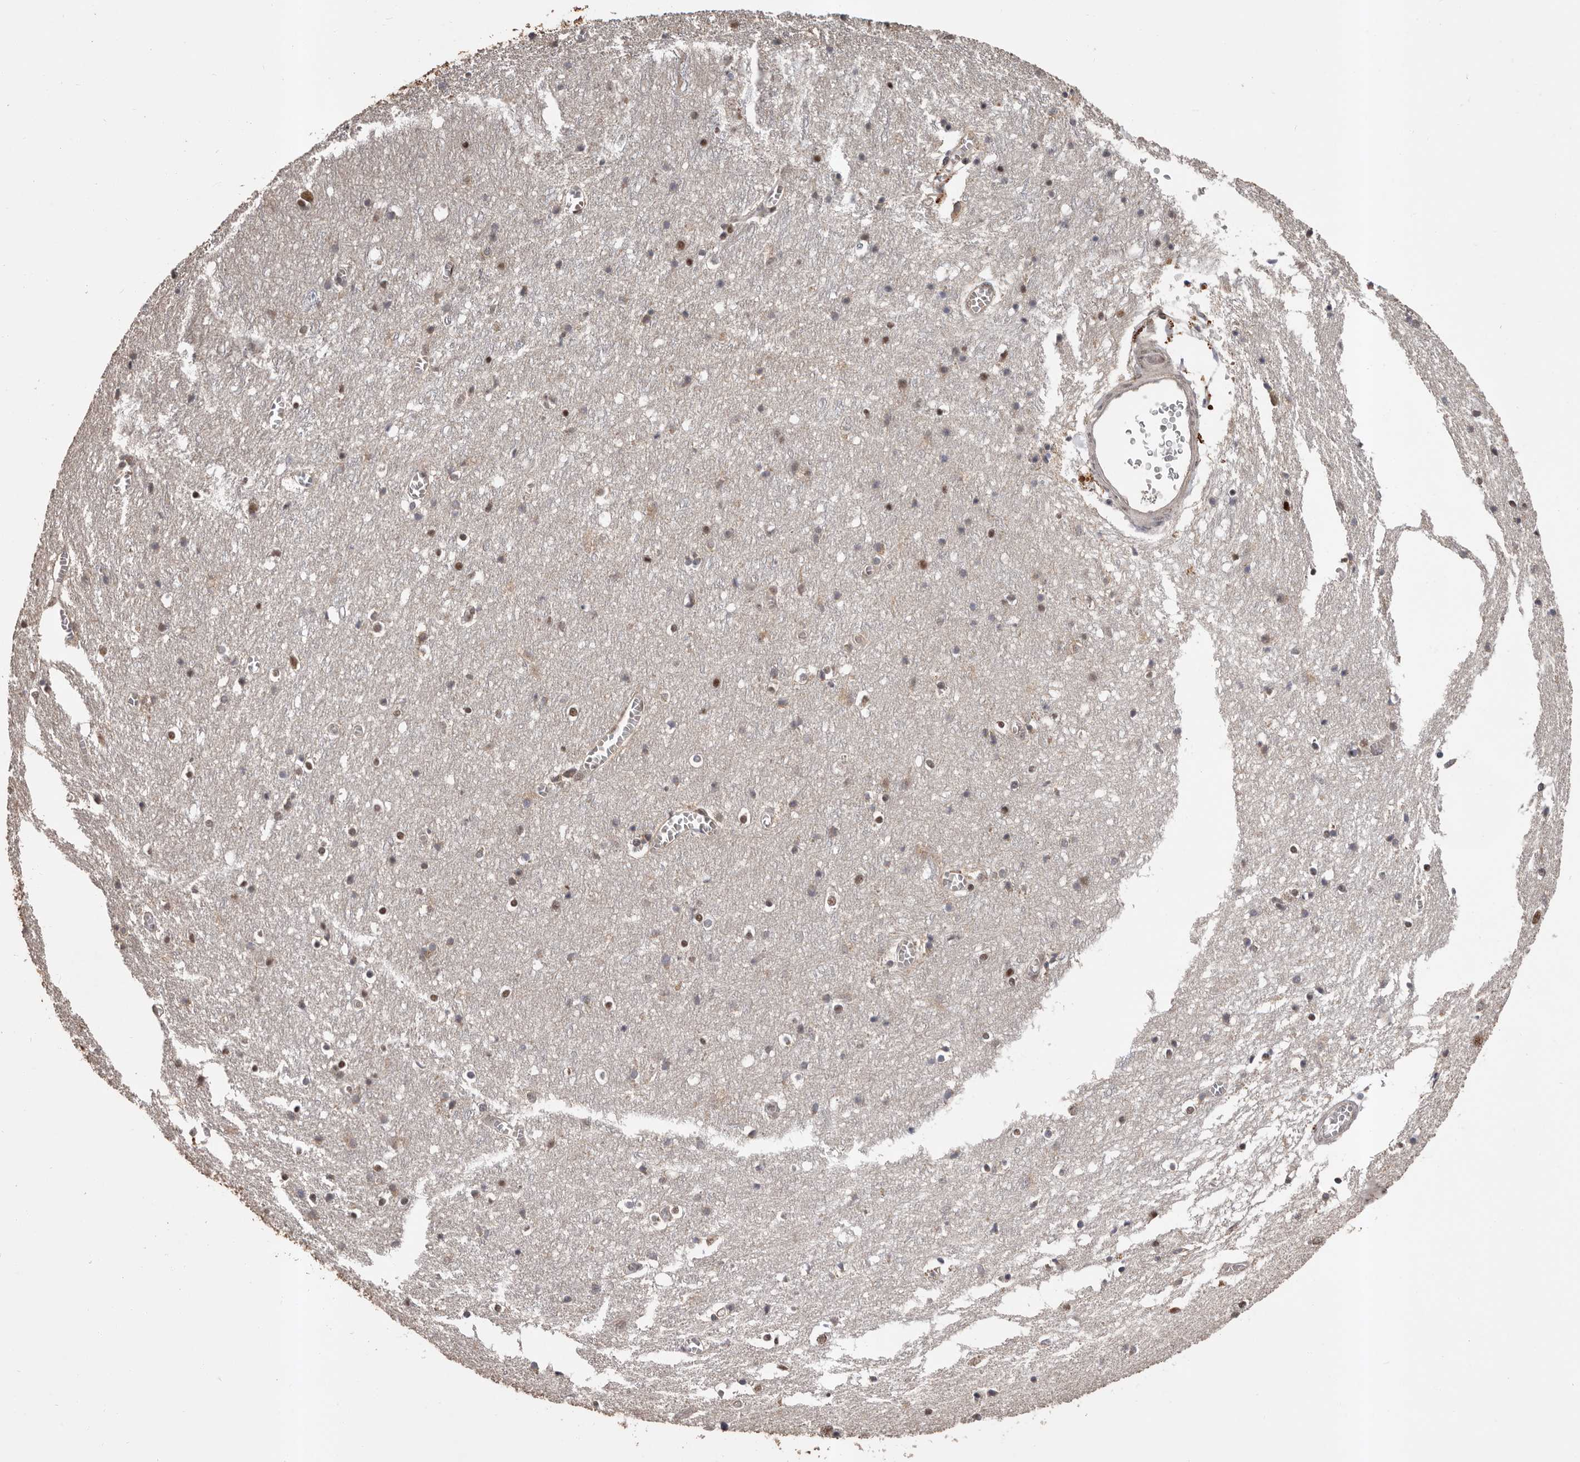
{"staining": {"intensity": "negative", "quantity": "none", "location": "none"}, "tissue": "cerebral cortex", "cell_type": "Endothelial cells", "image_type": "normal", "snomed": [{"axis": "morphology", "description": "Normal tissue, NOS"}, {"axis": "topography", "description": "Cerebral cortex"}], "caption": "DAB immunohistochemical staining of unremarkable cerebral cortex demonstrates no significant expression in endothelial cells. The staining is performed using DAB (3,3'-diaminobenzidine) brown chromogen with nuclei counter-stained in using hematoxylin.", "gene": "VPS37A", "patient": {"sex": "female", "age": 64}}